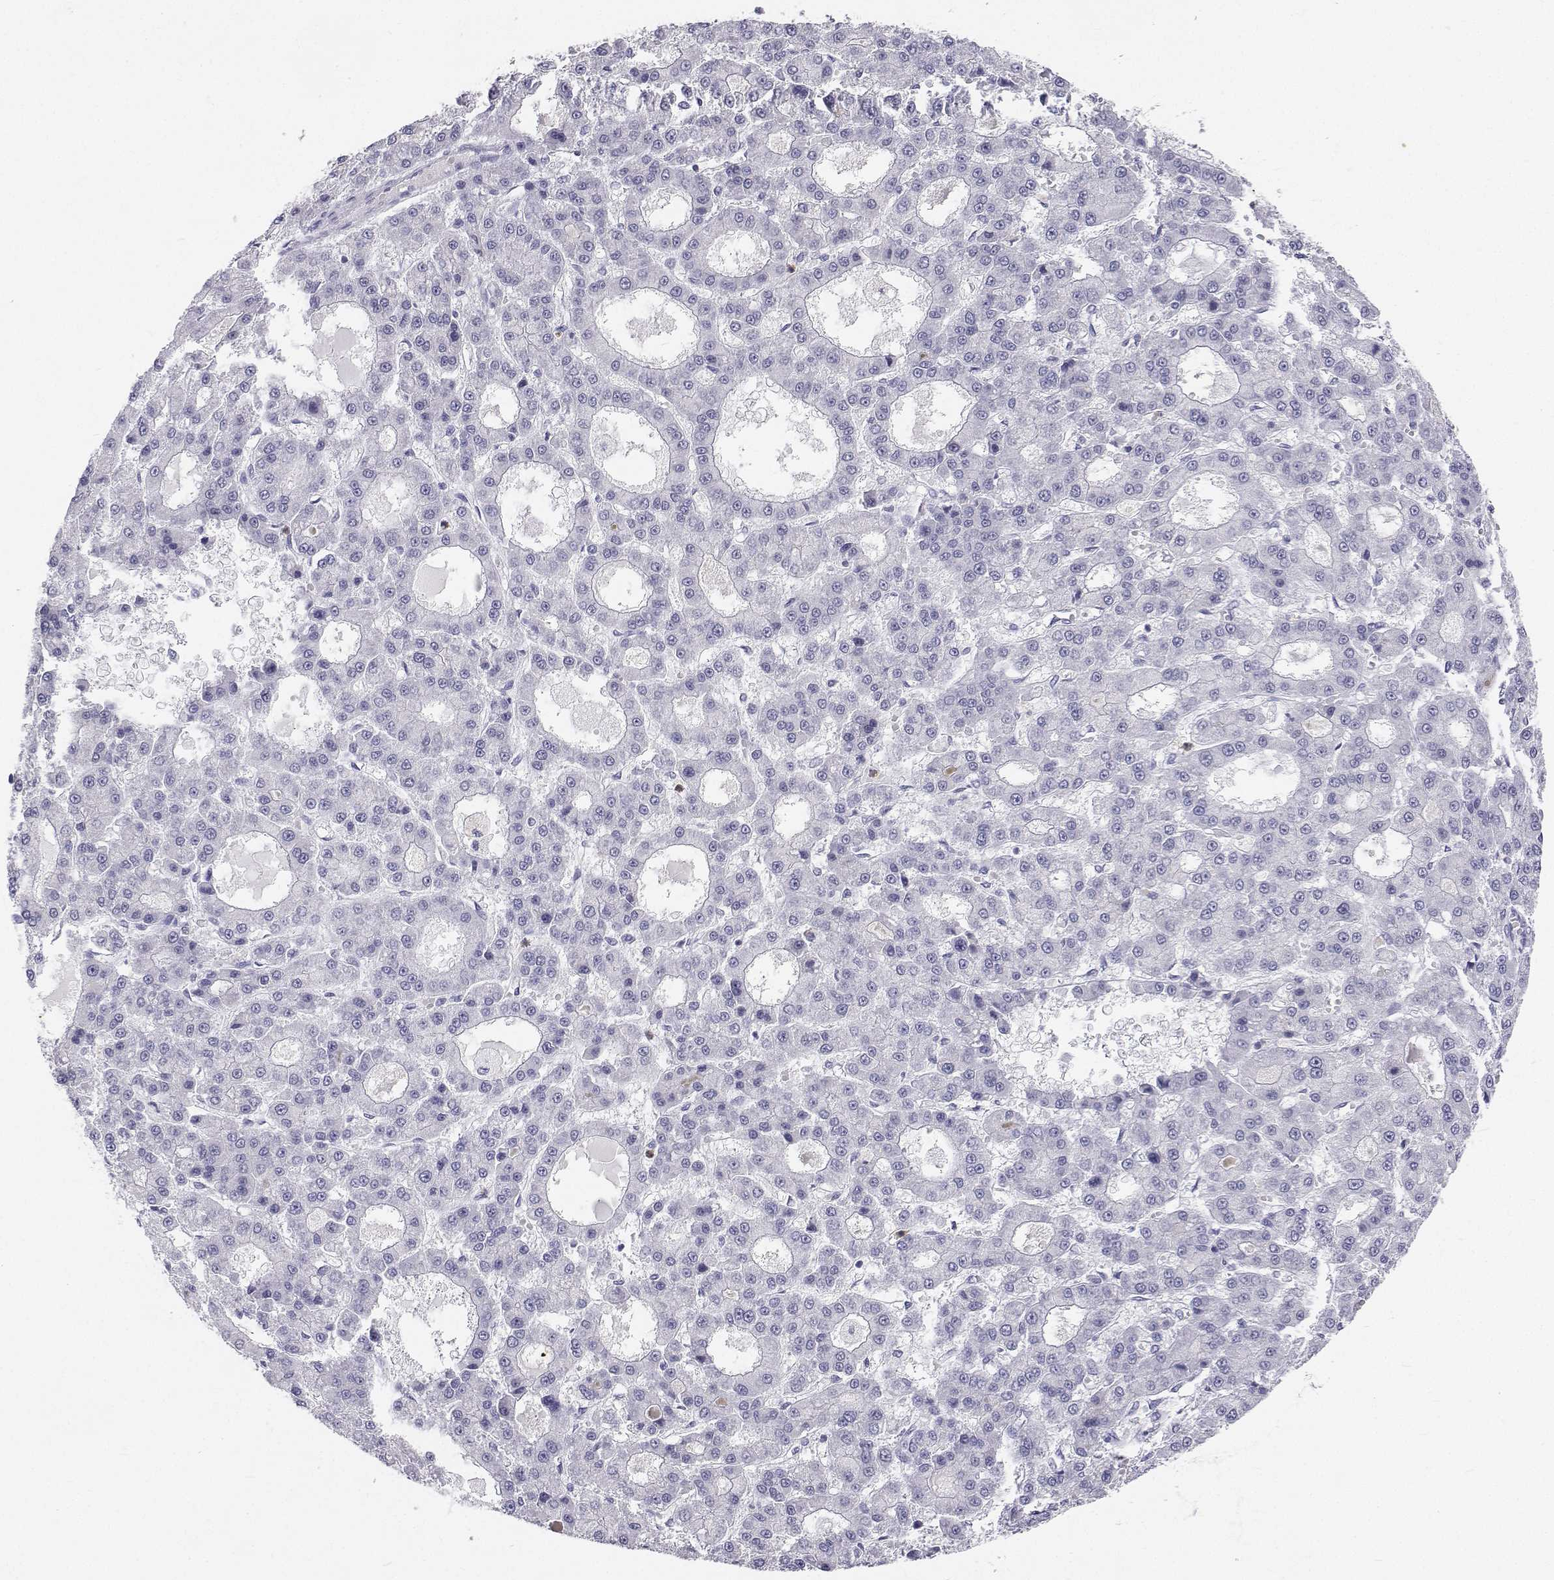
{"staining": {"intensity": "negative", "quantity": "none", "location": "none"}, "tissue": "liver cancer", "cell_type": "Tumor cells", "image_type": "cancer", "snomed": [{"axis": "morphology", "description": "Carcinoma, Hepatocellular, NOS"}, {"axis": "topography", "description": "Liver"}], "caption": "A histopathology image of liver cancer (hepatocellular carcinoma) stained for a protein shows no brown staining in tumor cells.", "gene": "SFTPB", "patient": {"sex": "male", "age": 70}}